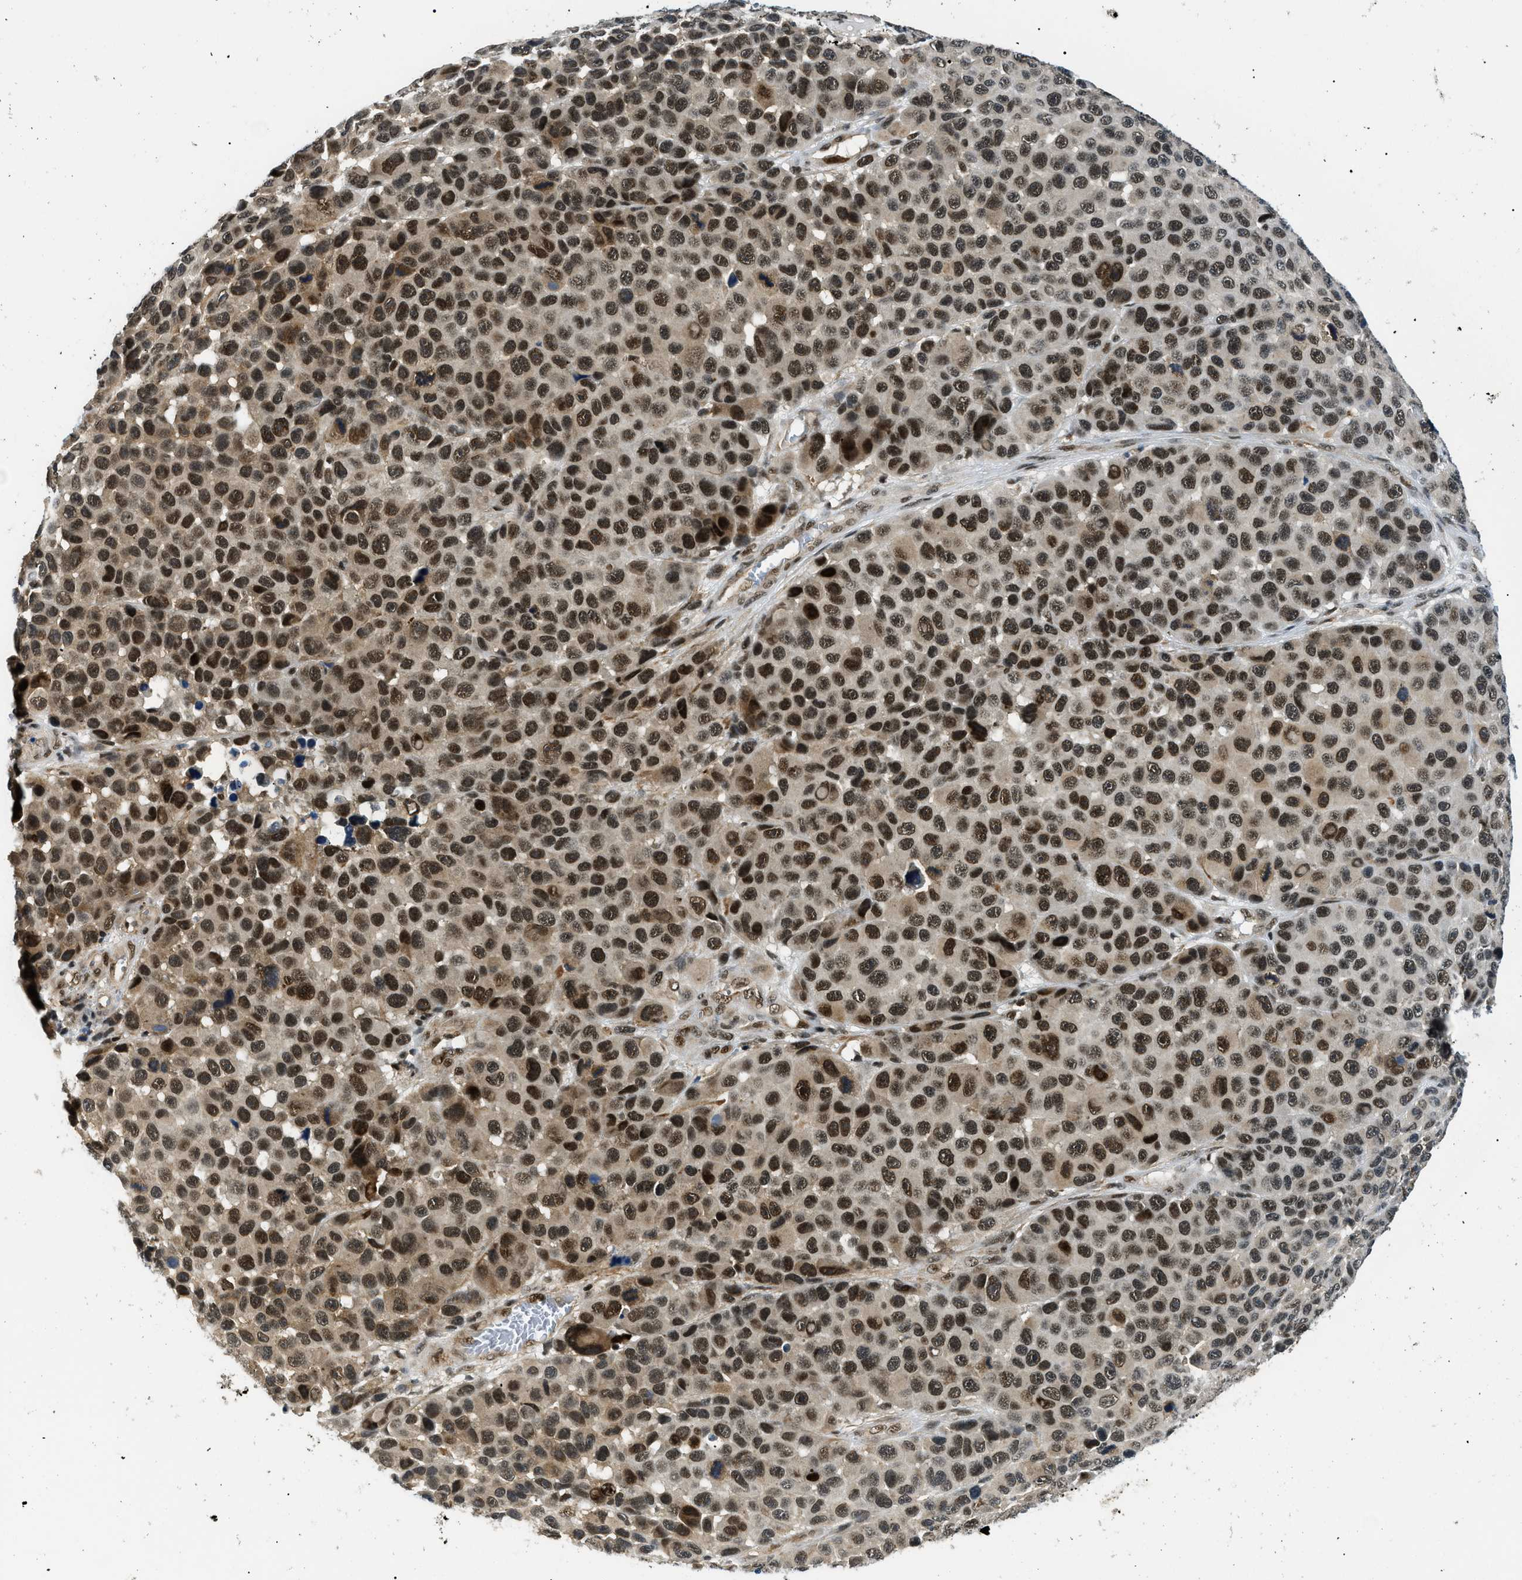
{"staining": {"intensity": "strong", "quantity": ">75%", "location": "nuclear"}, "tissue": "melanoma", "cell_type": "Tumor cells", "image_type": "cancer", "snomed": [{"axis": "morphology", "description": "Malignant melanoma, NOS"}, {"axis": "topography", "description": "Skin"}], "caption": "This is an image of immunohistochemistry staining of melanoma, which shows strong positivity in the nuclear of tumor cells.", "gene": "RBM15", "patient": {"sex": "male", "age": 53}}